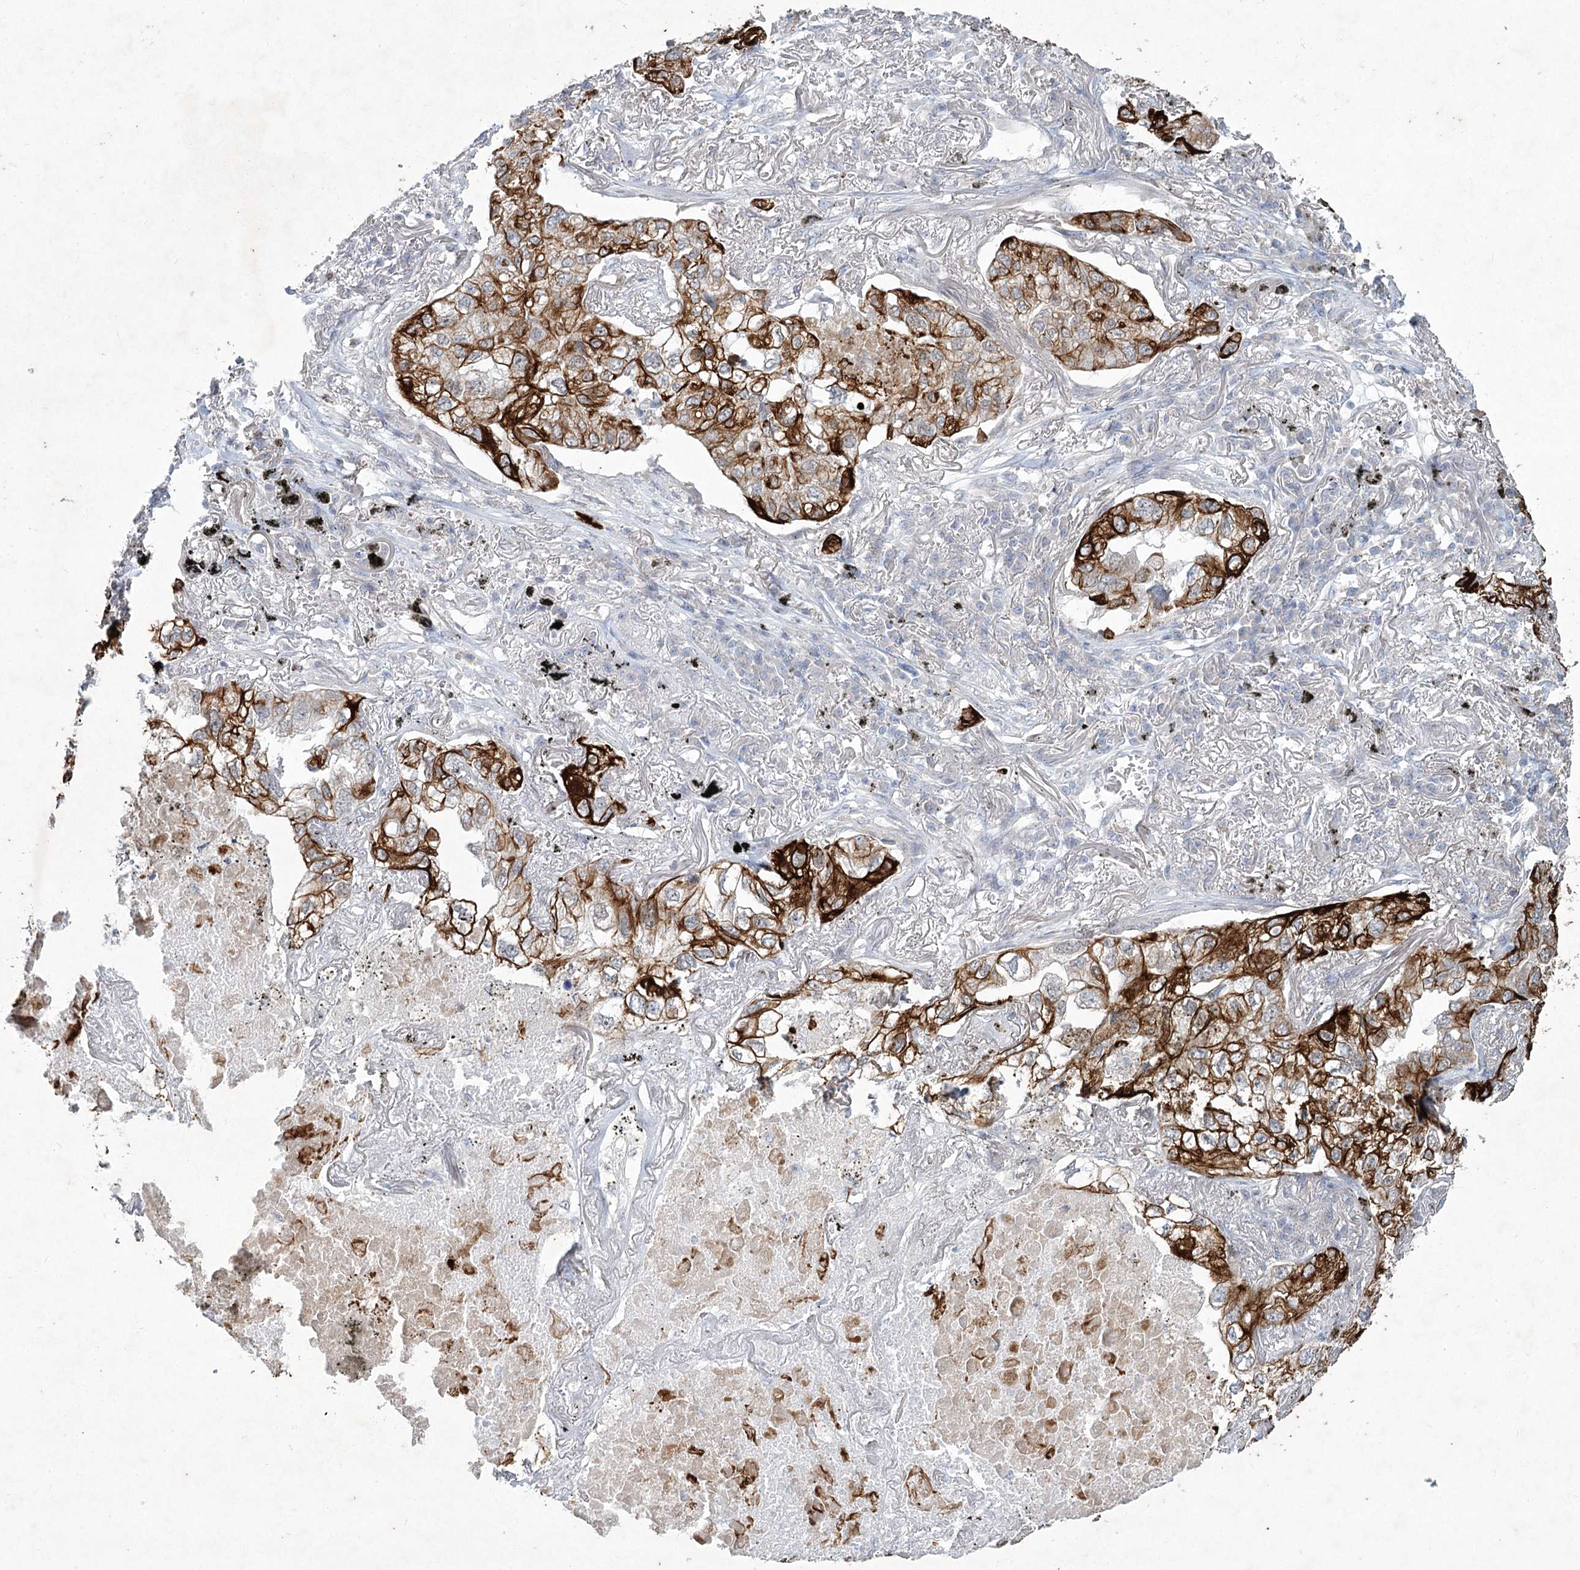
{"staining": {"intensity": "strong", "quantity": ">75%", "location": "cytoplasmic/membranous"}, "tissue": "lung cancer", "cell_type": "Tumor cells", "image_type": "cancer", "snomed": [{"axis": "morphology", "description": "Adenocarcinoma, NOS"}, {"axis": "topography", "description": "Lung"}], "caption": "Protein staining reveals strong cytoplasmic/membranous positivity in approximately >75% of tumor cells in lung cancer. (IHC, brightfield microscopy, high magnification).", "gene": "ABITRAM", "patient": {"sex": "male", "age": 65}}